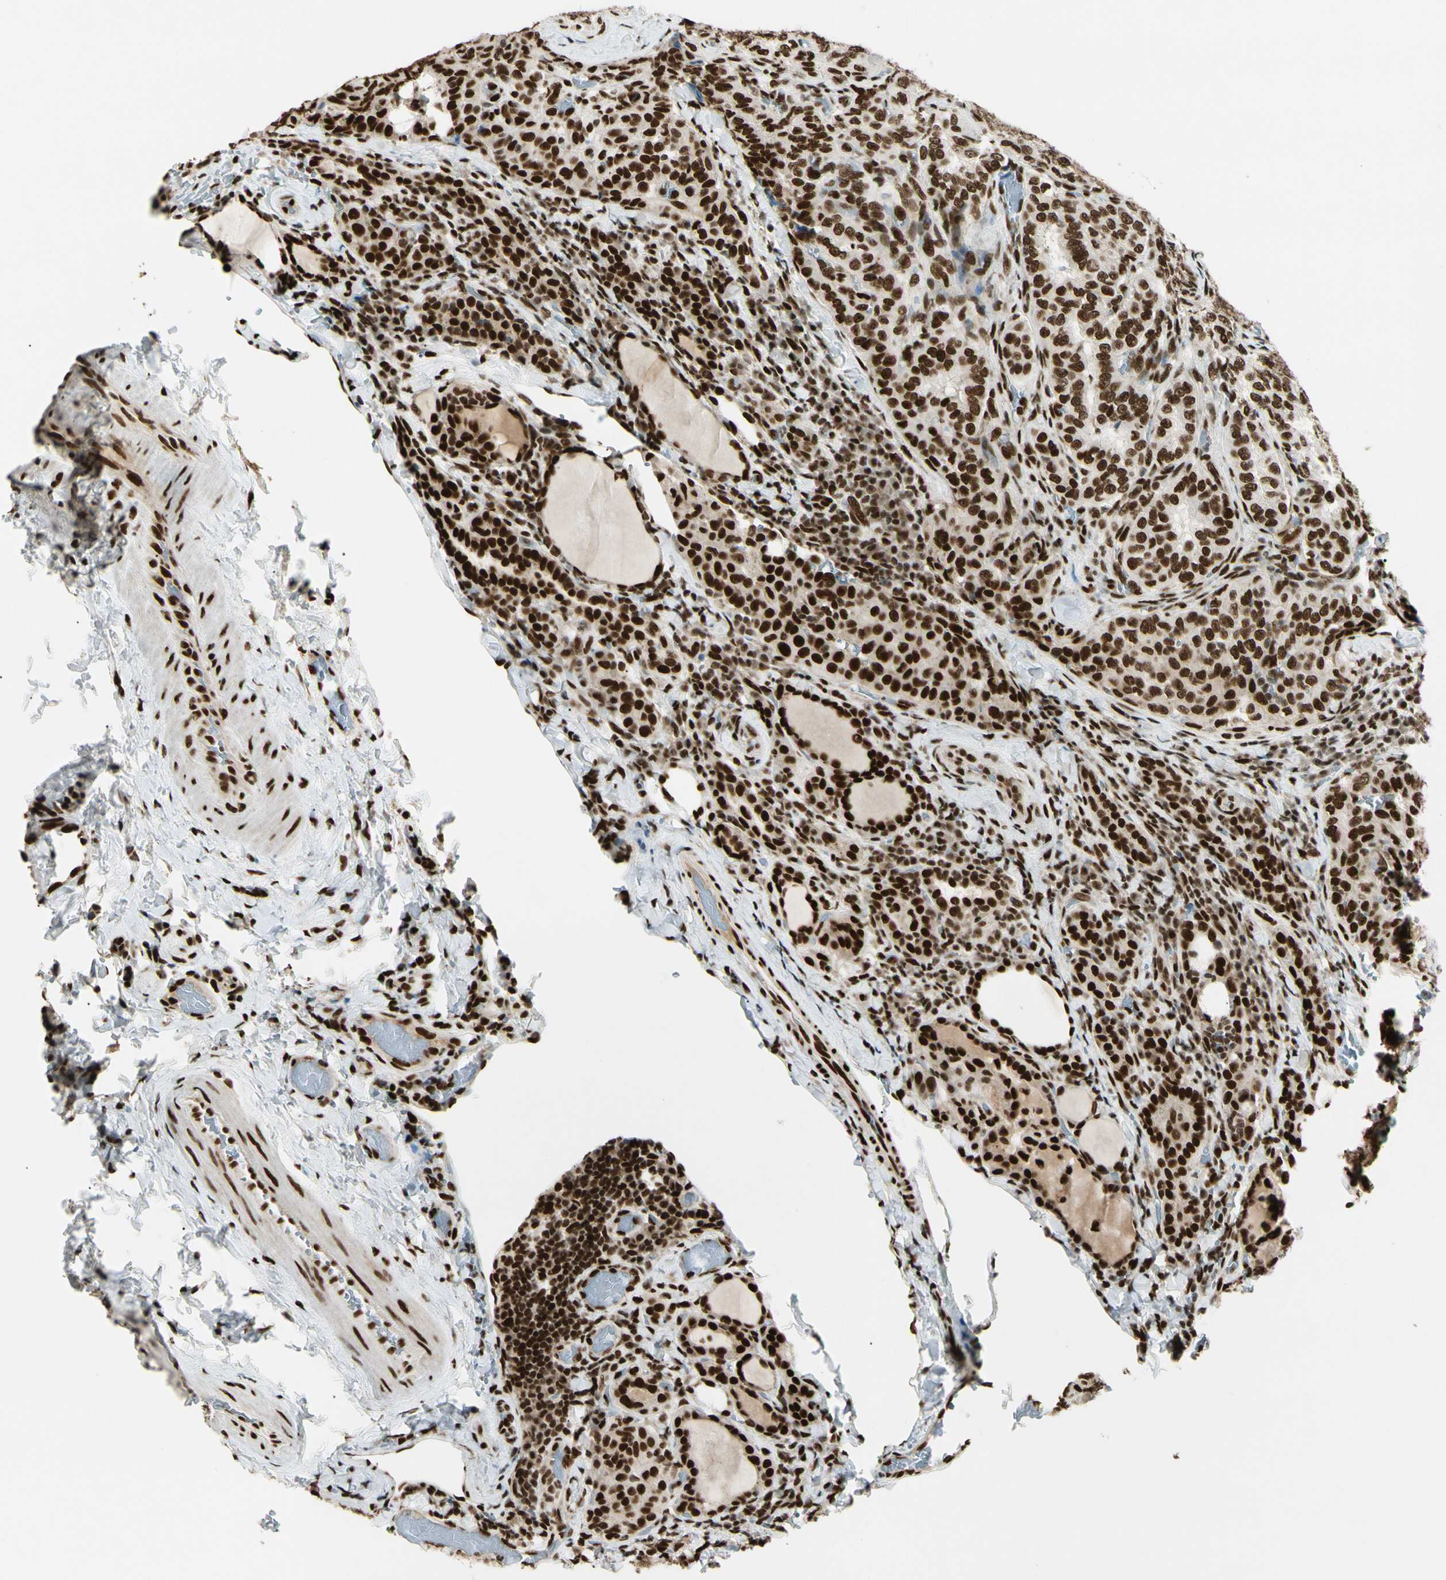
{"staining": {"intensity": "strong", "quantity": ">75%", "location": "cytoplasmic/membranous,nuclear"}, "tissue": "thyroid cancer", "cell_type": "Tumor cells", "image_type": "cancer", "snomed": [{"axis": "morphology", "description": "Normal tissue, NOS"}, {"axis": "morphology", "description": "Papillary adenocarcinoma, NOS"}, {"axis": "topography", "description": "Thyroid gland"}], "caption": "Strong cytoplasmic/membranous and nuclear staining for a protein is appreciated in about >75% of tumor cells of thyroid papillary adenocarcinoma using IHC.", "gene": "FUS", "patient": {"sex": "female", "age": 30}}